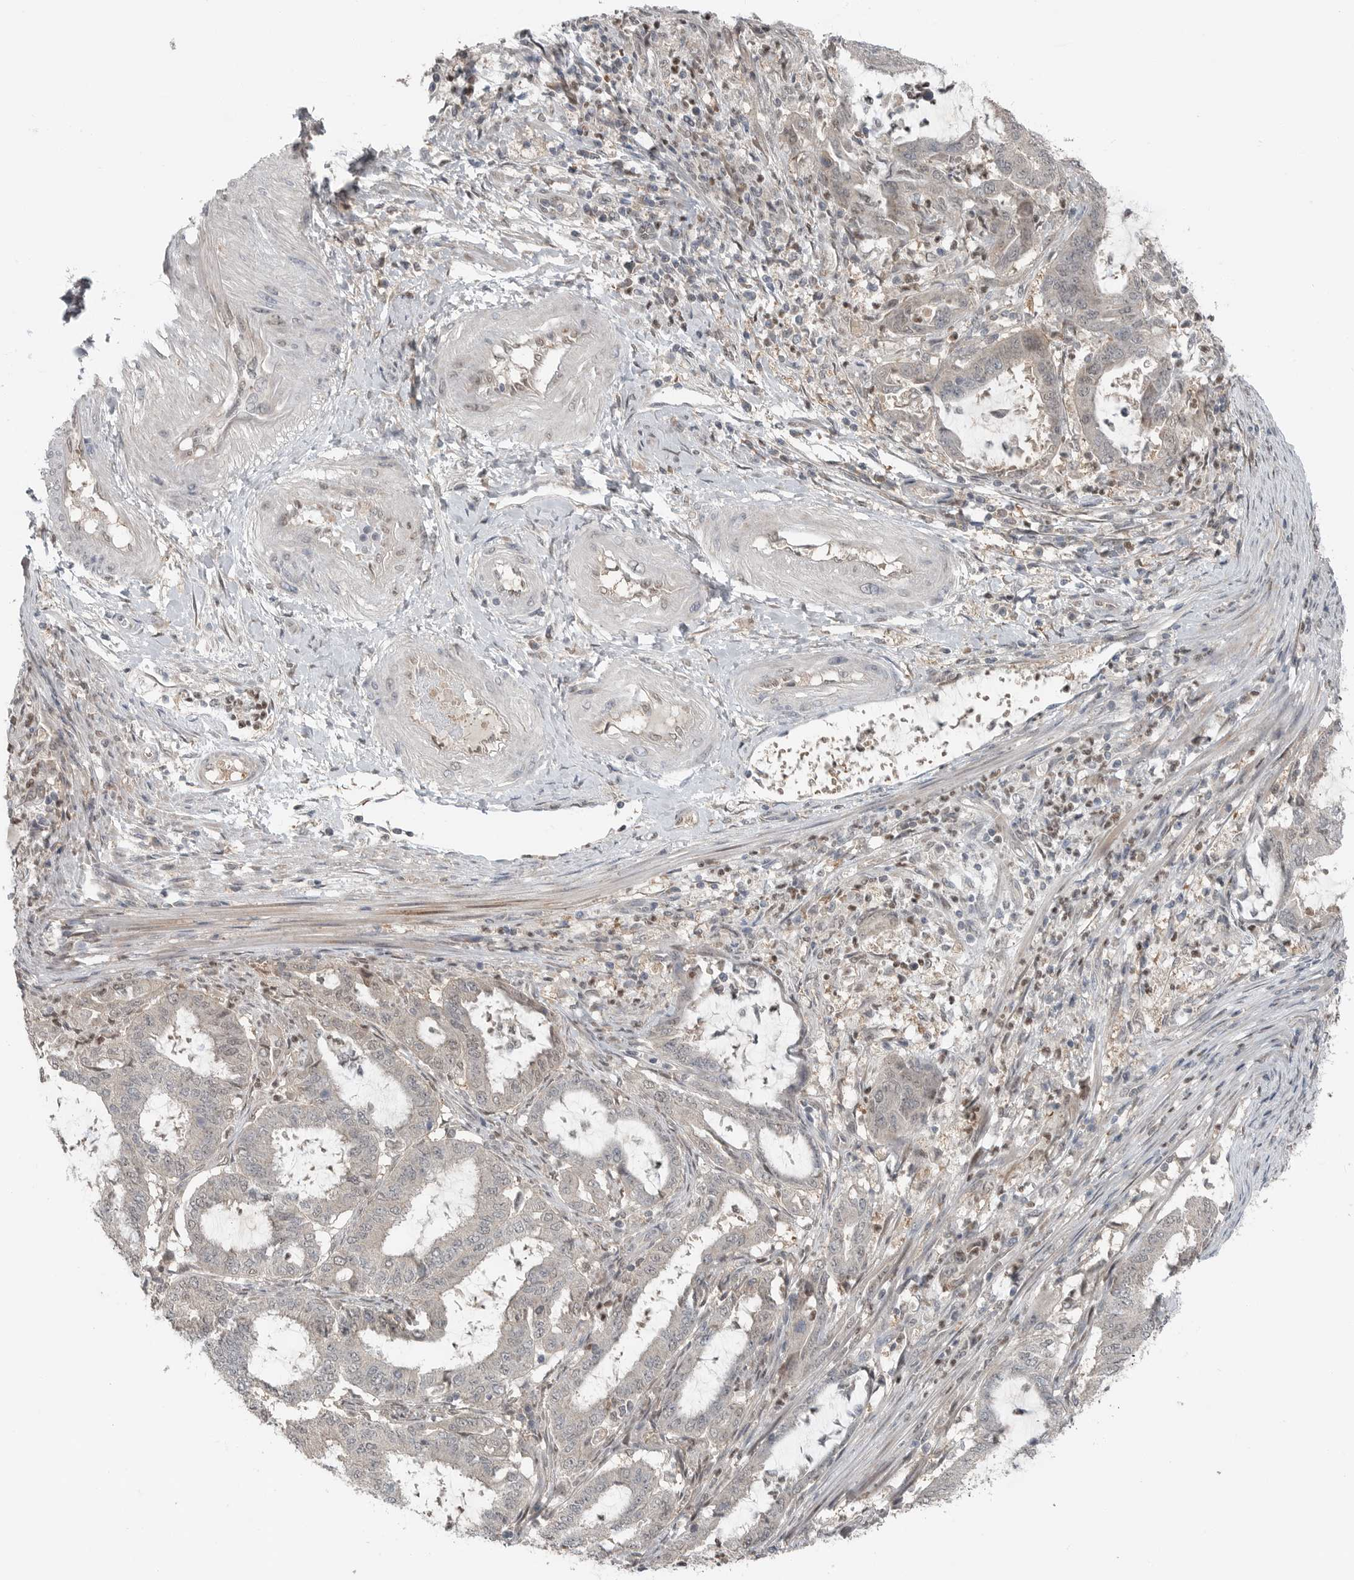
{"staining": {"intensity": "negative", "quantity": "none", "location": "none"}, "tissue": "endometrial cancer", "cell_type": "Tumor cells", "image_type": "cancer", "snomed": [{"axis": "morphology", "description": "Adenocarcinoma, NOS"}, {"axis": "topography", "description": "Endometrium"}], "caption": "DAB (3,3'-diaminobenzidine) immunohistochemical staining of endometrial cancer demonstrates no significant expression in tumor cells.", "gene": "MFAP3L", "patient": {"sex": "female", "age": 51}}